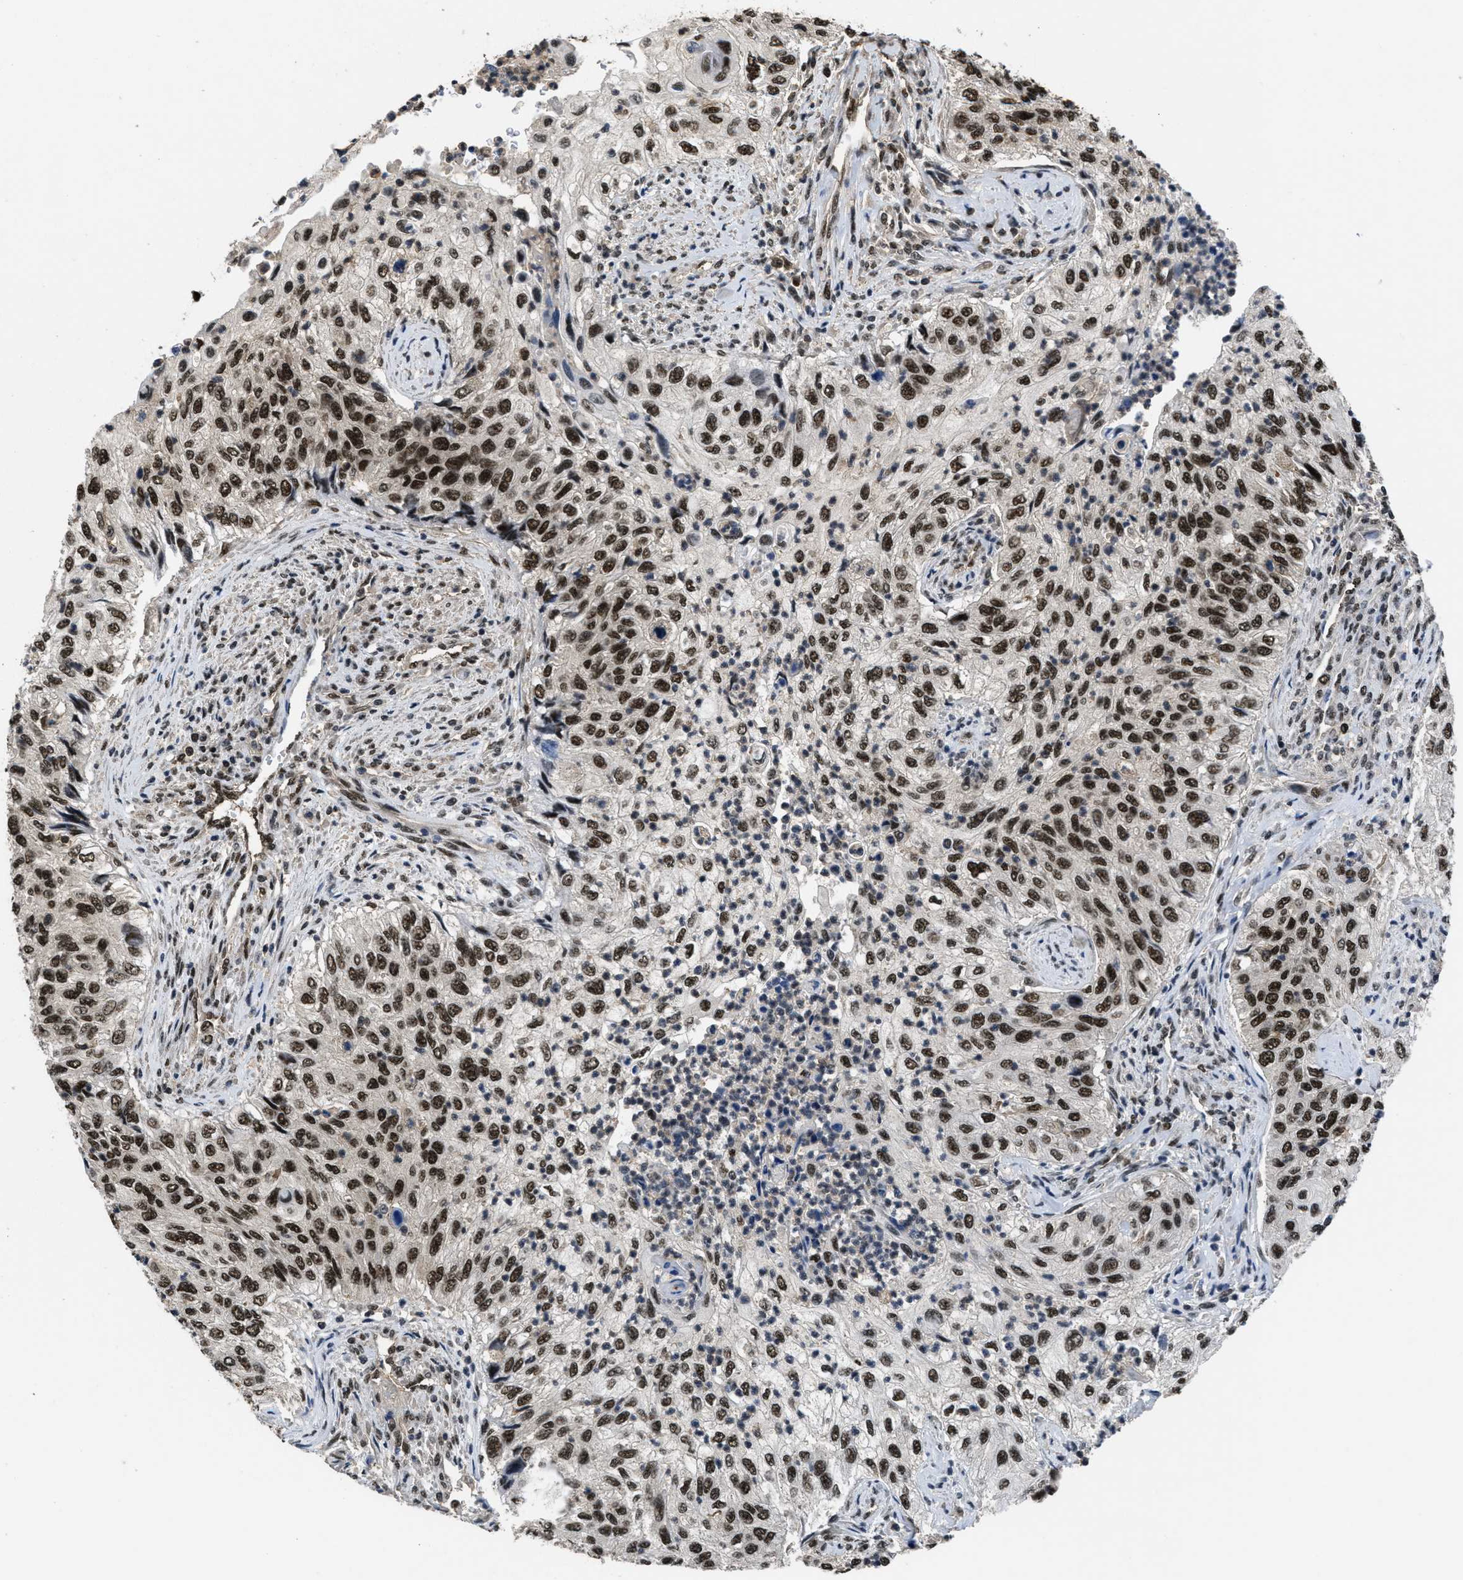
{"staining": {"intensity": "strong", "quantity": ">75%", "location": "nuclear"}, "tissue": "urothelial cancer", "cell_type": "Tumor cells", "image_type": "cancer", "snomed": [{"axis": "morphology", "description": "Urothelial carcinoma, High grade"}, {"axis": "topography", "description": "Urinary bladder"}], "caption": "Brown immunohistochemical staining in urothelial carcinoma (high-grade) demonstrates strong nuclear positivity in about >75% of tumor cells. Nuclei are stained in blue.", "gene": "CUL4B", "patient": {"sex": "female", "age": 60}}